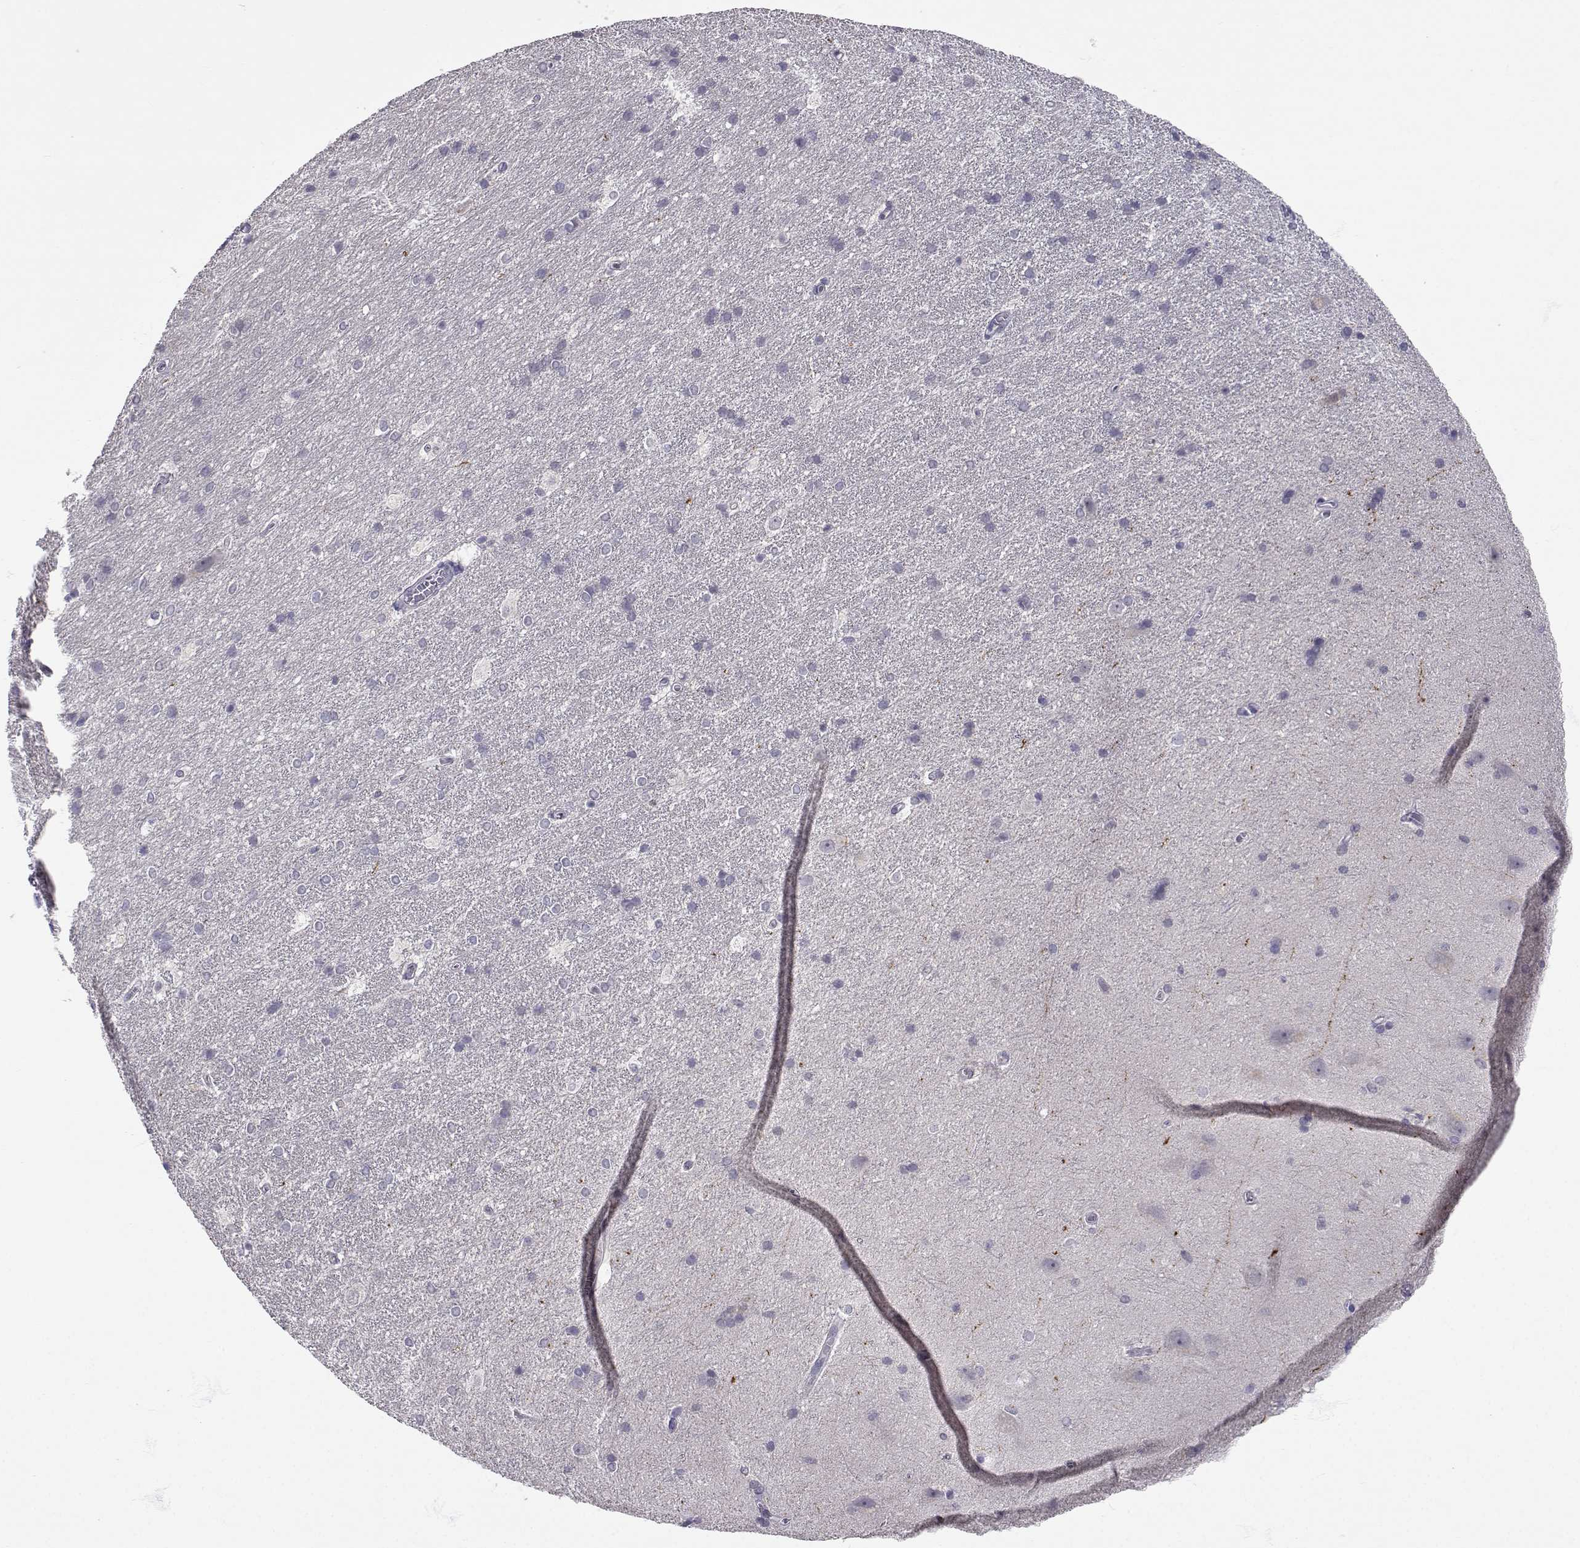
{"staining": {"intensity": "negative", "quantity": "none", "location": "none"}, "tissue": "hippocampus", "cell_type": "Glial cells", "image_type": "normal", "snomed": [{"axis": "morphology", "description": "Normal tissue, NOS"}, {"axis": "topography", "description": "Cerebral cortex"}, {"axis": "topography", "description": "Hippocampus"}], "caption": "High magnification brightfield microscopy of benign hippocampus stained with DAB (3,3'-diaminobenzidine) (brown) and counterstained with hematoxylin (blue): glial cells show no significant positivity. (DAB IHC with hematoxylin counter stain).", "gene": "SLC6A3", "patient": {"sex": "female", "age": 19}}